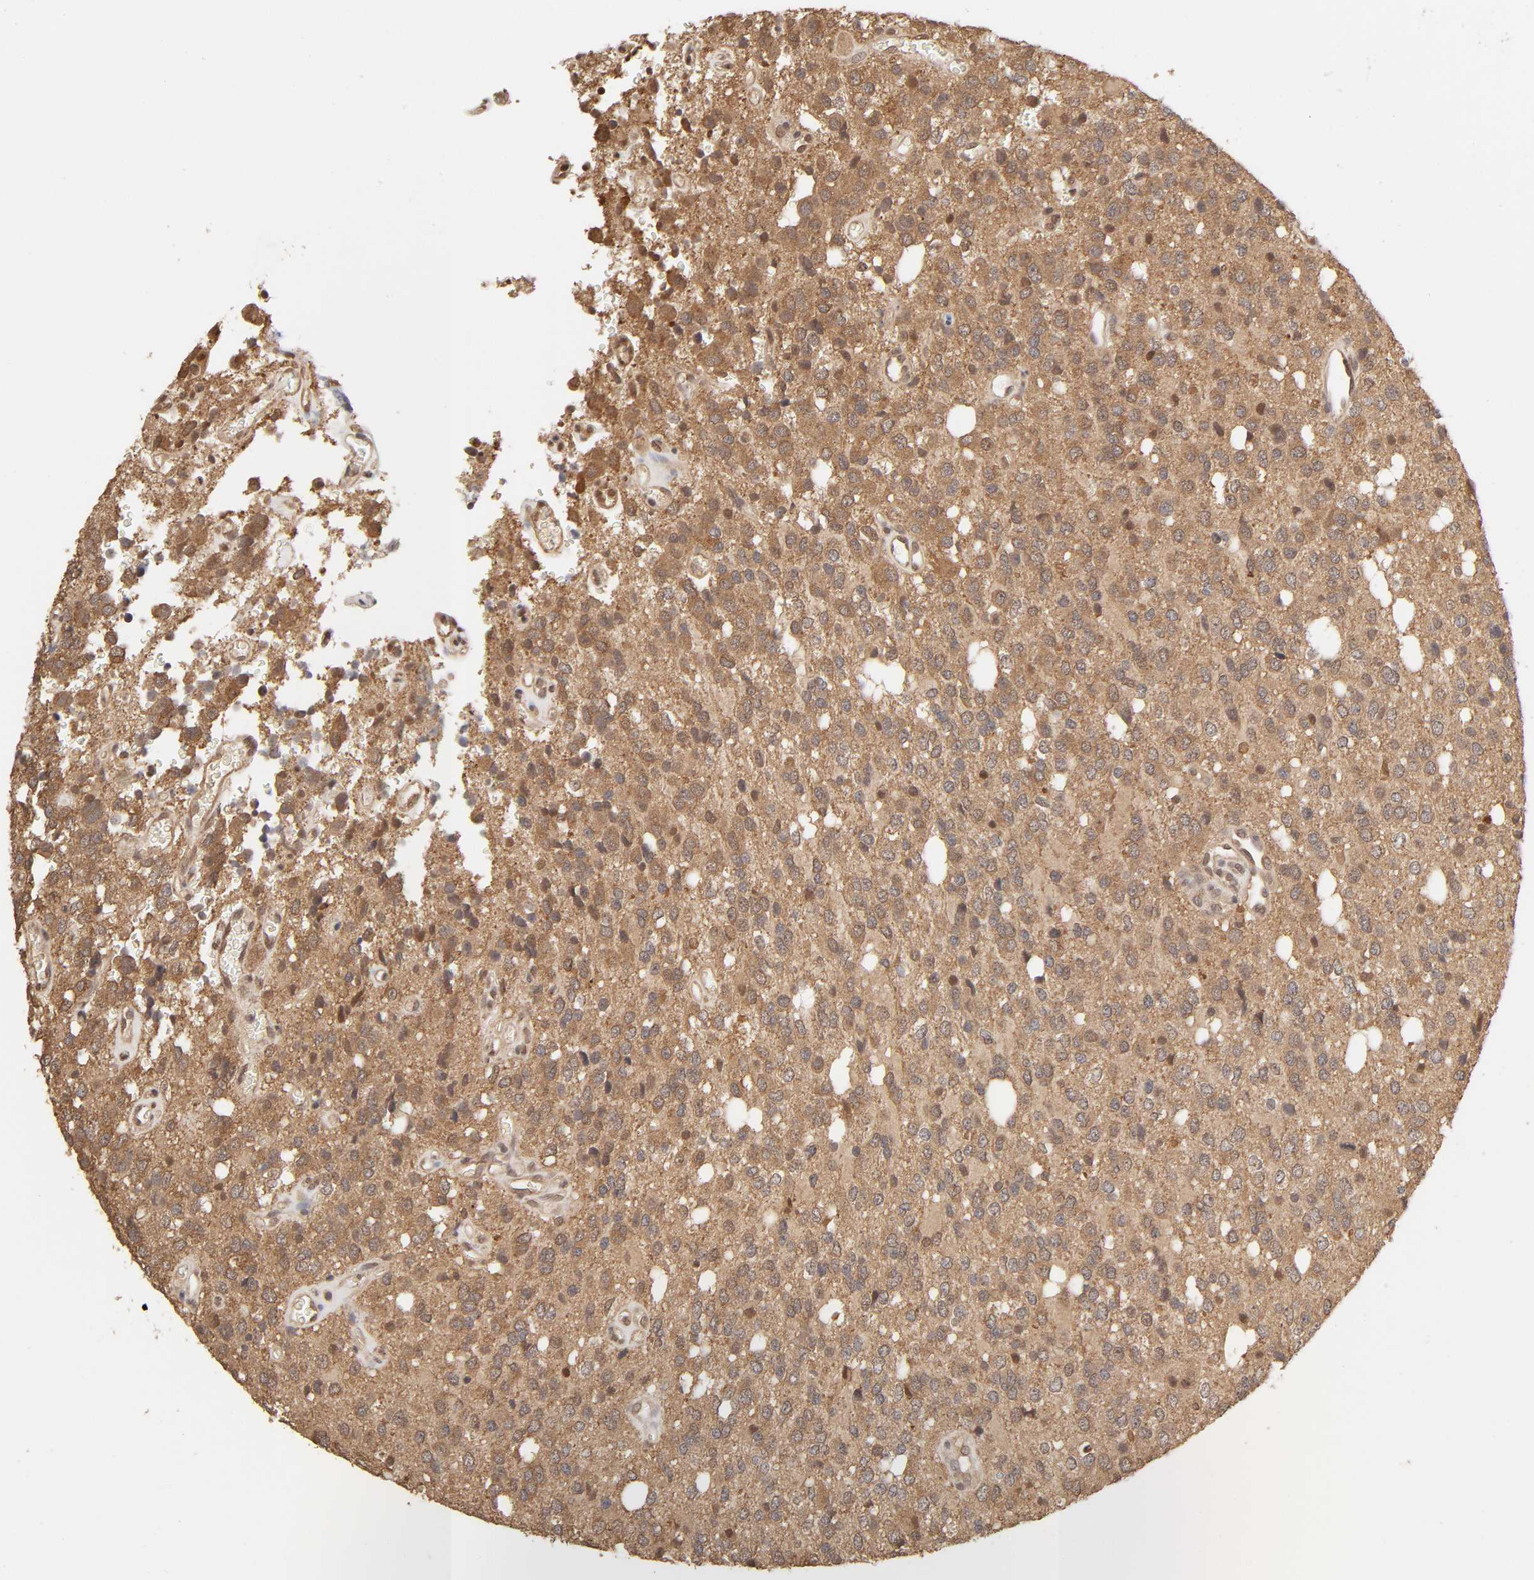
{"staining": {"intensity": "moderate", "quantity": "25%-75%", "location": "cytoplasmic/membranous,nuclear"}, "tissue": "glioma", "cell_type": "Tumor cells", "image_type": "cancer", "snomed": [{"axis": "morphology", "description": "Glioma, malignant, High grade"}, {"axis": "topography", "description": "Brain"}], "caption": "Immunohistochemistry (IHC) staining of malignant high-grade glioma, which reveals medium levels of moderate cytoplasmic/membranous and nuclear positivity in approximately 25%-75% of tumor cells indicating moderate cytoplasmic/membranous and nuclear protein staining. The staining was performed using DAB (brown) for protein detection and nuclei were counterstained in hematoxylin (blue).", "gene": "MAPK1", "patient": {"sex": "male", "age": 47}}